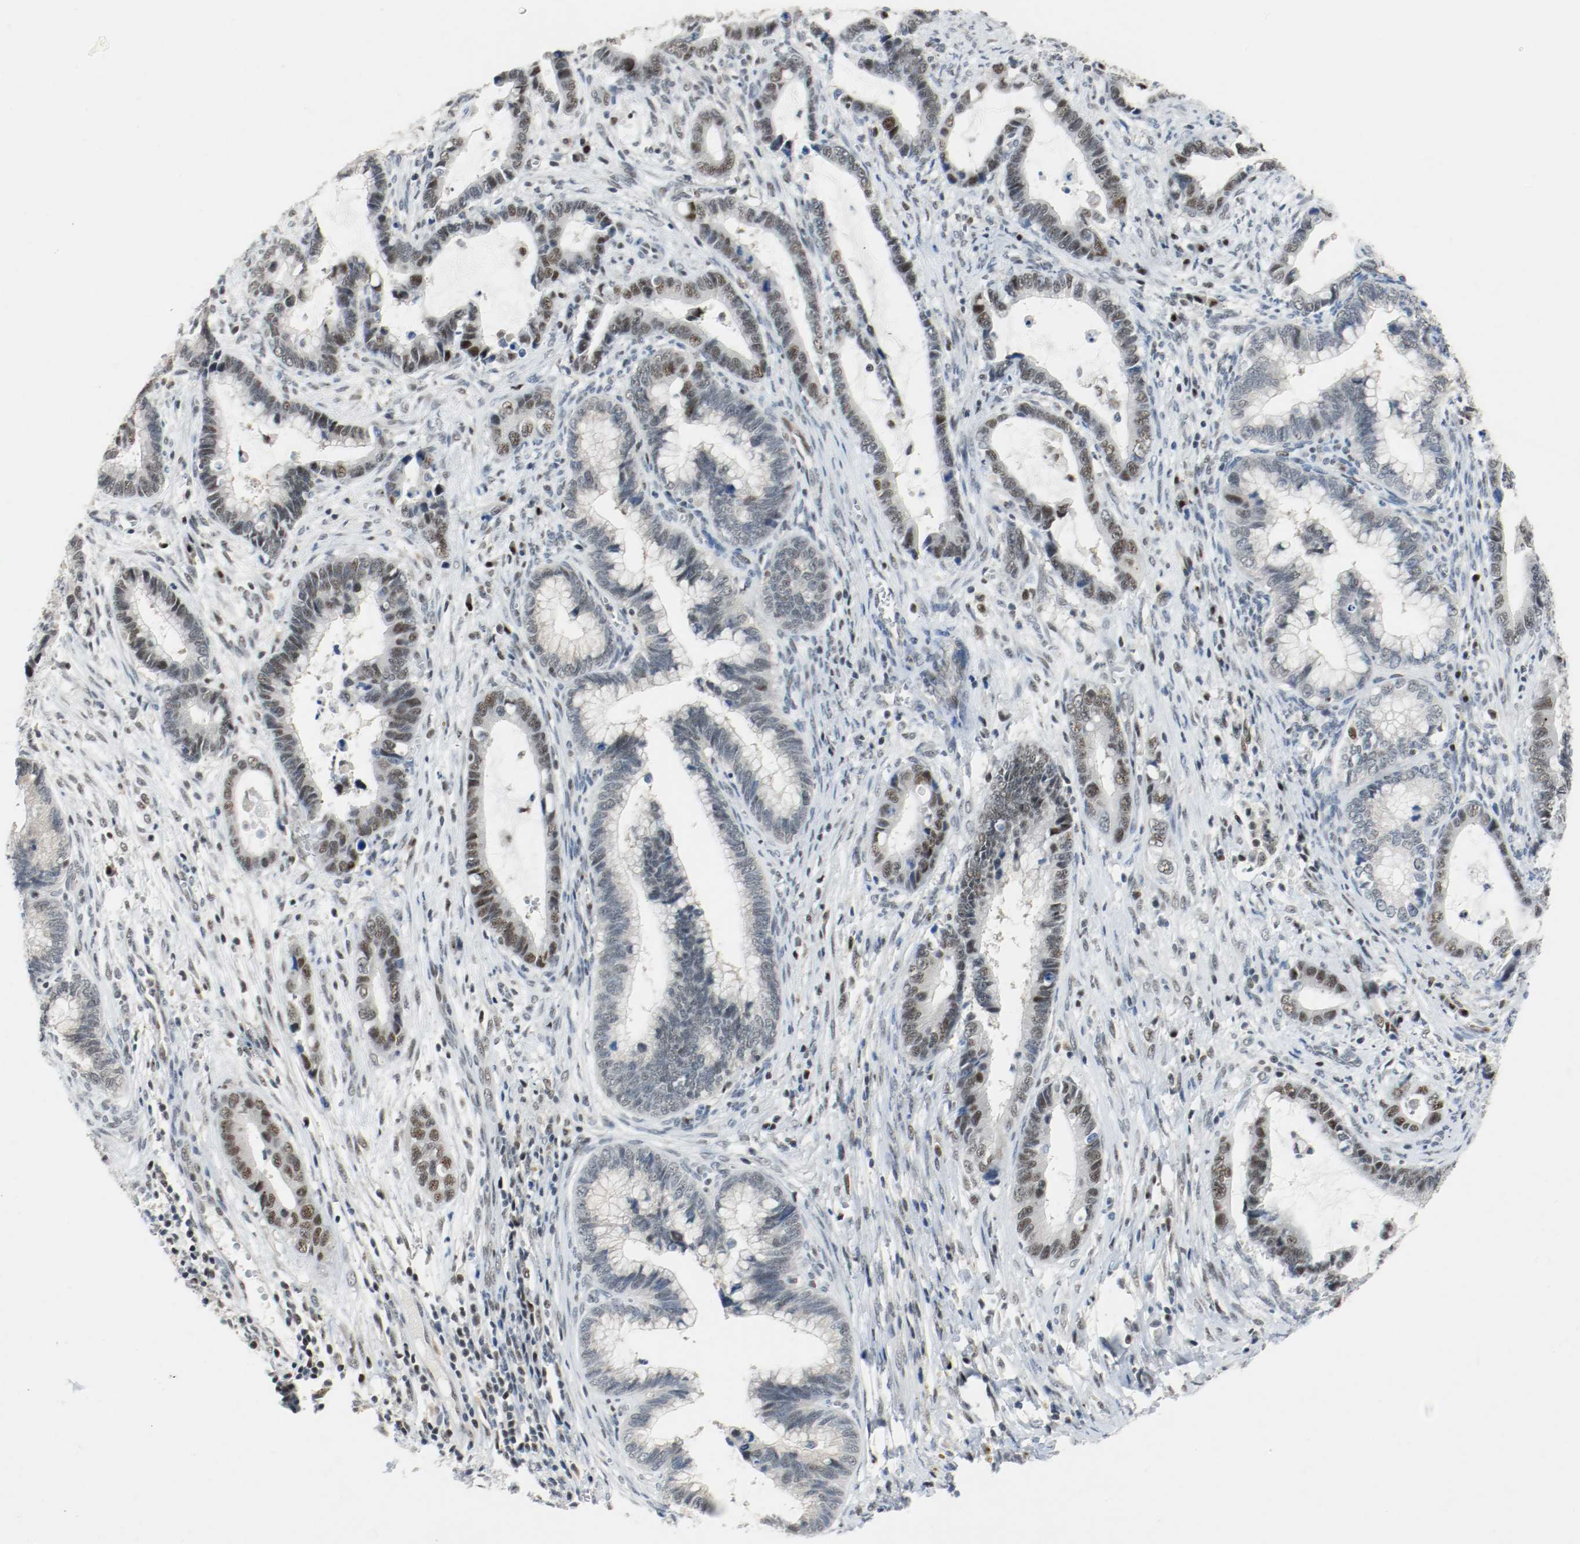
{"staining": {"intensity": "weak", "quantity": "<25%", "location": "nuclear"}, "tissue": "cervical cancer", "cell_type": "Tumor cells", "image_type": "cancer", "snomed": [{"axis": "morphology", "description": "Adenocarcinoma, NOS"}, {"axis": "topography", "description": "Cervix"}], "caption": "IHC image of neoplastic tissue: human adenocarcinoma (cervical) stained with DAB (3,3'-diaminobenzidine) exhibits no significant protein expression in tumor cells.", "gene": "ASH1L", "patient": {"sex": "female", "age": 44}}